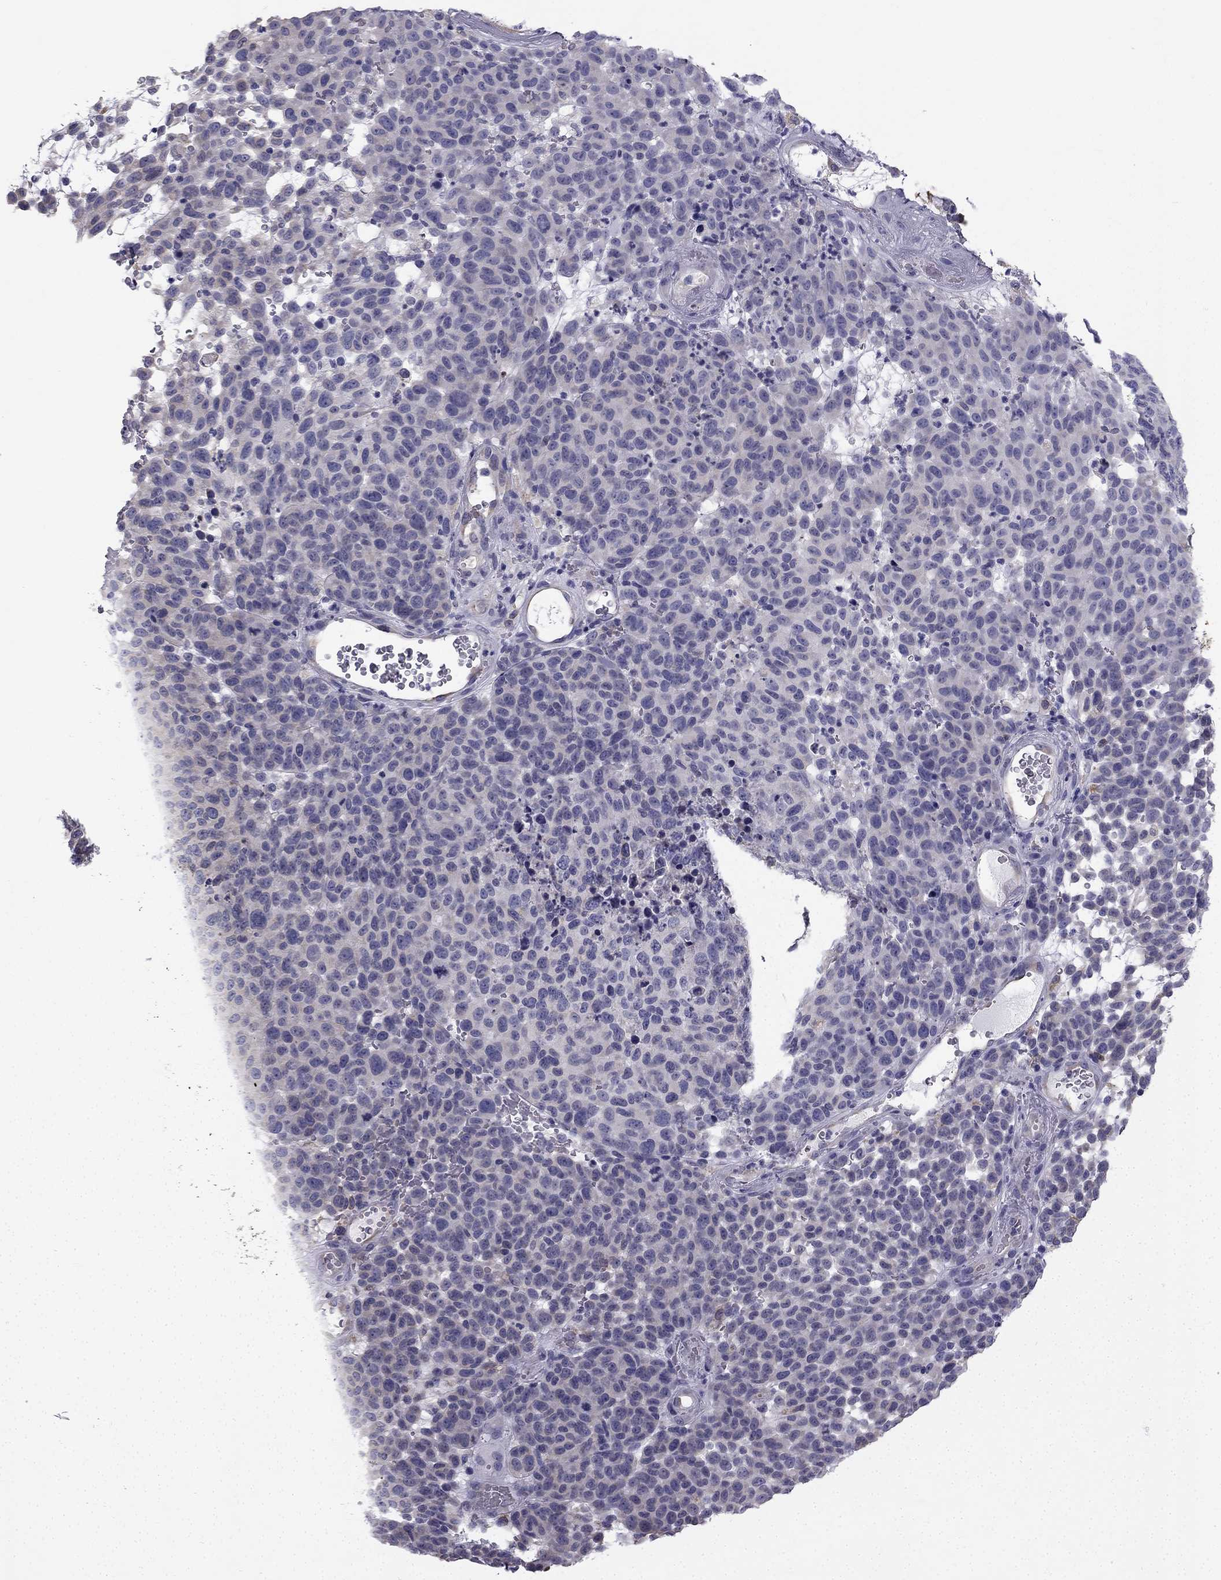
{"staining": {"intensity": "negative", "quantity": "none", "location": "none"}, "tissue": "melanoma", "cell_type": "Tumor cells", "image_type": "cancer", "snomed": [{"axis": "morphology", "description": "Malignant melanoma, NOS"}, {"axis": "topography", "description": "Skin"}], "caption": "There is no significant expression in tumor cells of melanoma.", "gene": "CCDC40", "patient": {"sex": "male", "age": 59}}